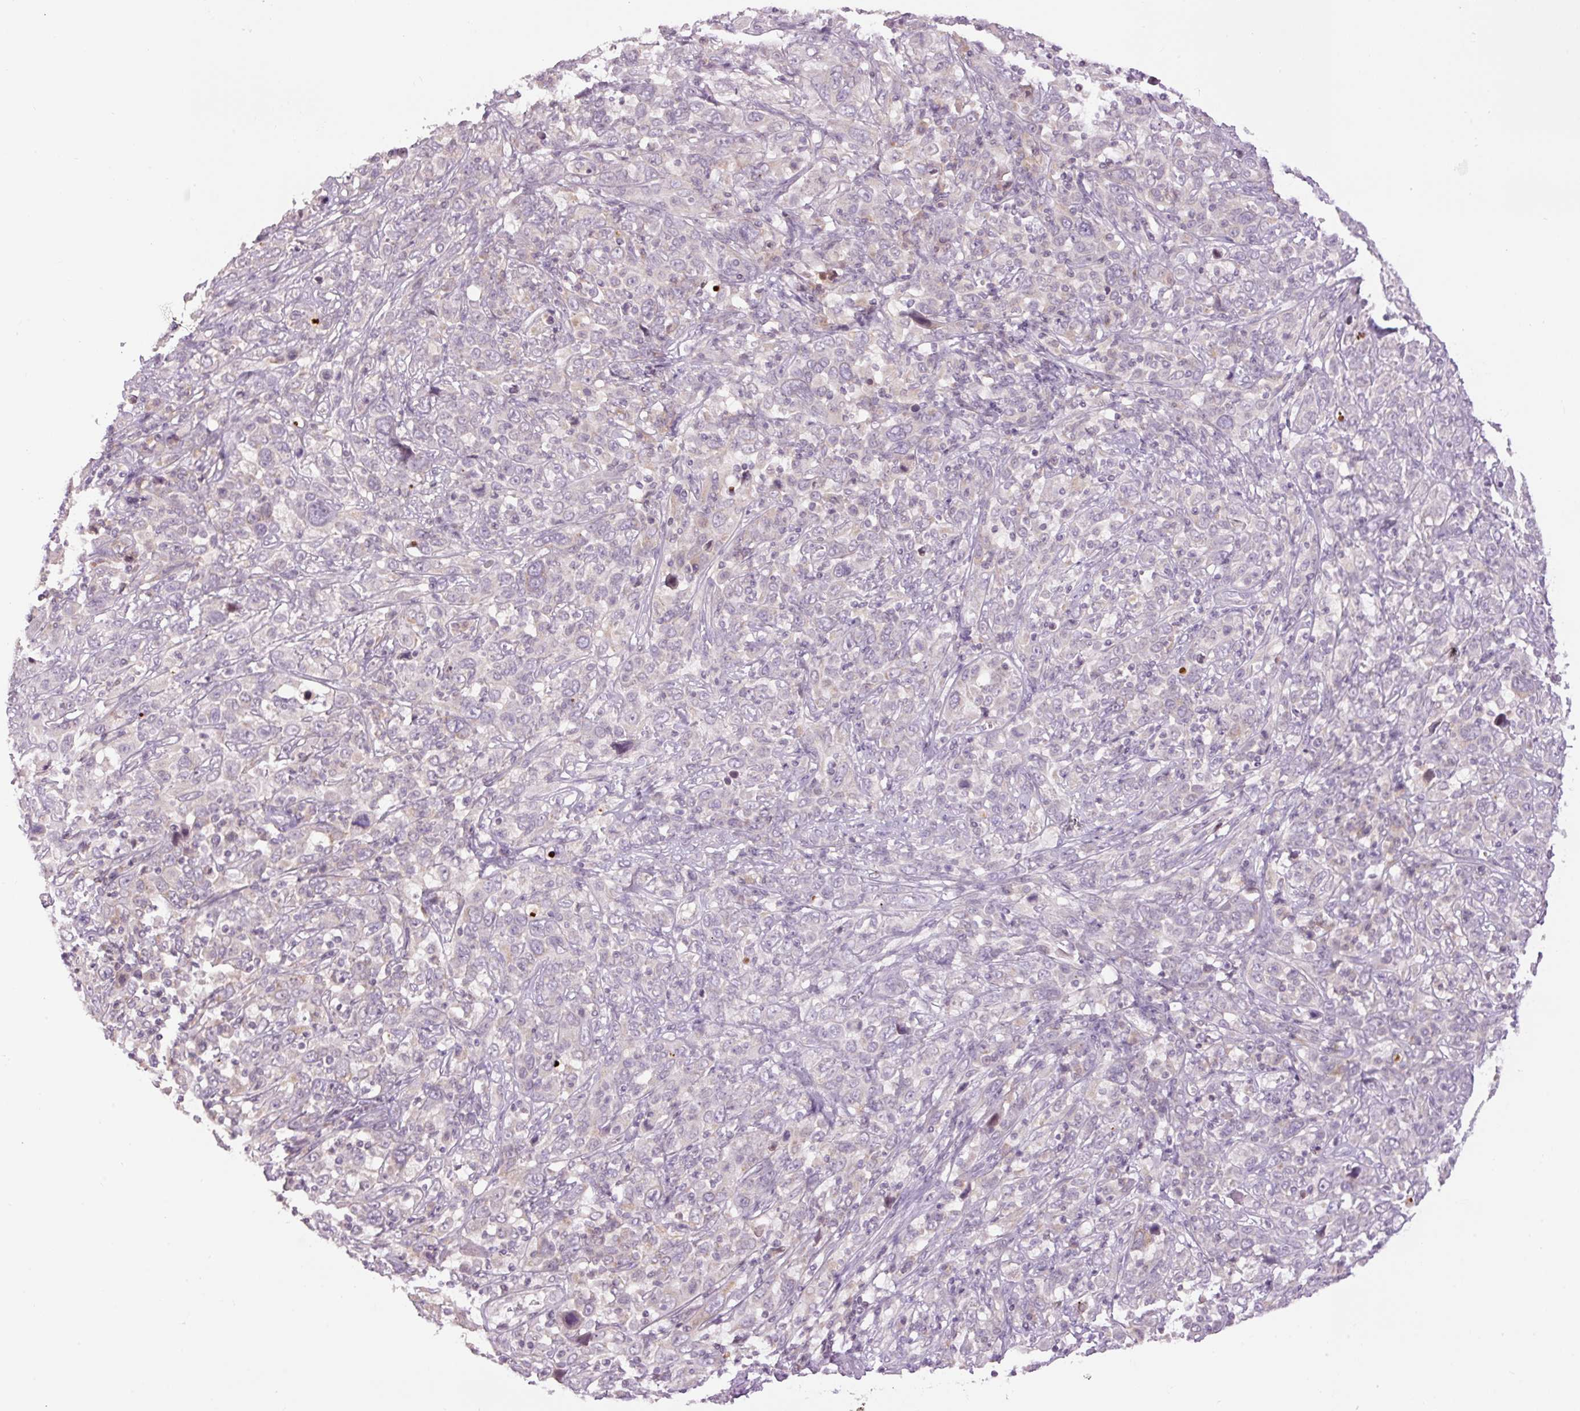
{"staining": {"intensity": "negative", "quantity": "none", "location": "none"}, "tissue": "cervical cancer", "cell_type": "Tumor cells", "image_type": "cancer", "snomed": [{"axis": "morphology", "description": "Squamous cell carcinoma, NOS"}, {"axis": "topography", "description": "Cervix"}], "caption": "IHC of human cervical cancer demonstrates no staining in tumor cells.", "gene": "ABHD11", "patient": {"sex": "female", "age": 46}}